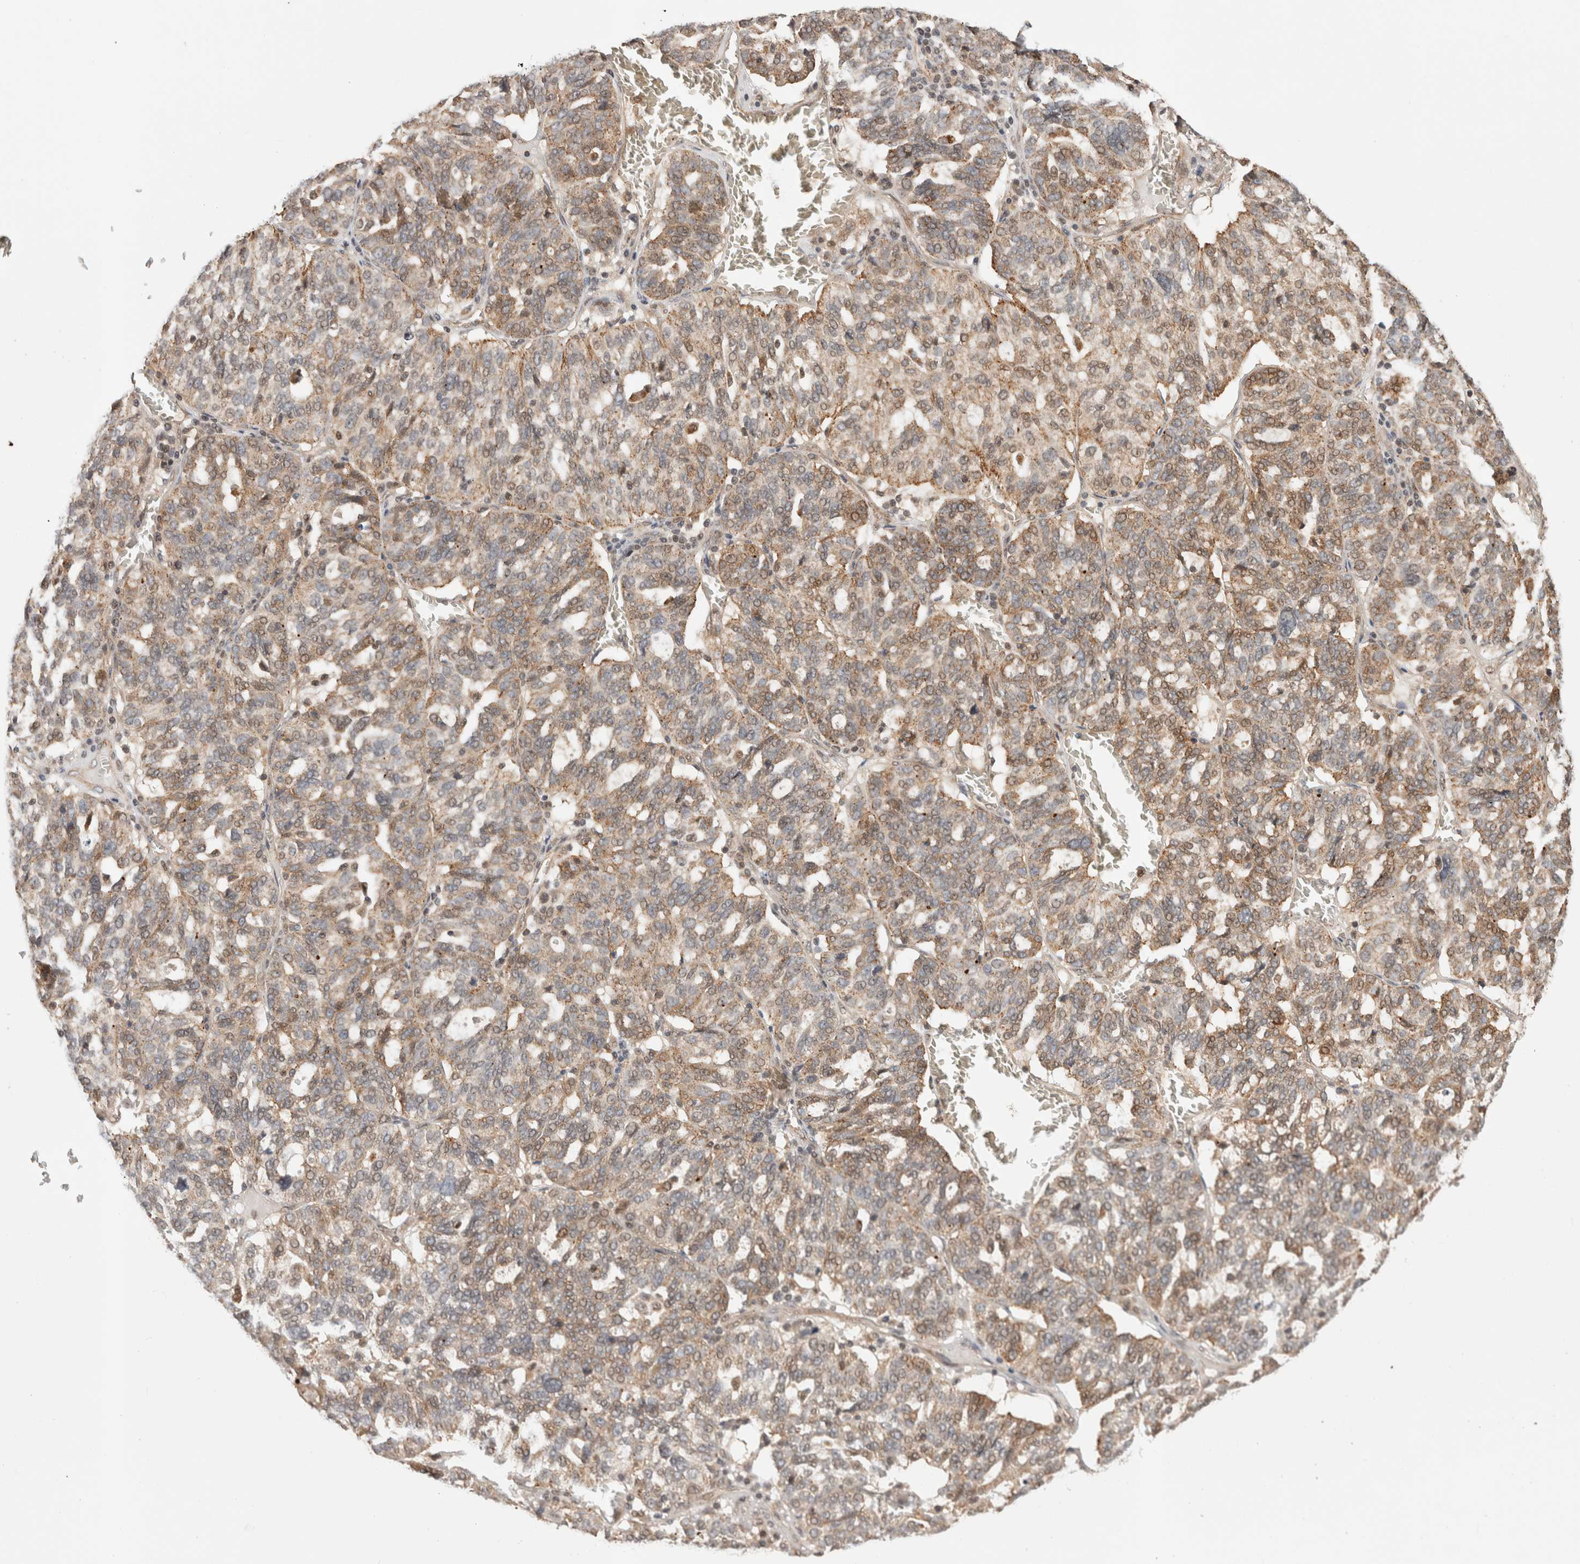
{"staining": {"intensity": "weak", "quantity": ">75%", "location": "cytoplasmic/membranous"}, "tissue": "ovarian cancer", "cell_type": "Tumor cells", "image_type": "cancer", "snomed": [{"axis": "morphology", "description": "Cystadenocarcinoma, serous, NOS"}, {"axis": "topography", "description": "Ovary"}], "caption": "Weak cytoplasmic/membranous expression for a protein is appreciated in approximately >75% of tumor cells of ovarian cancer (serous cystadenocarcinoma) using immunohistochemistry.", "gene": "OTUD6B", "patient": {"sex": "female", "age": 59}}